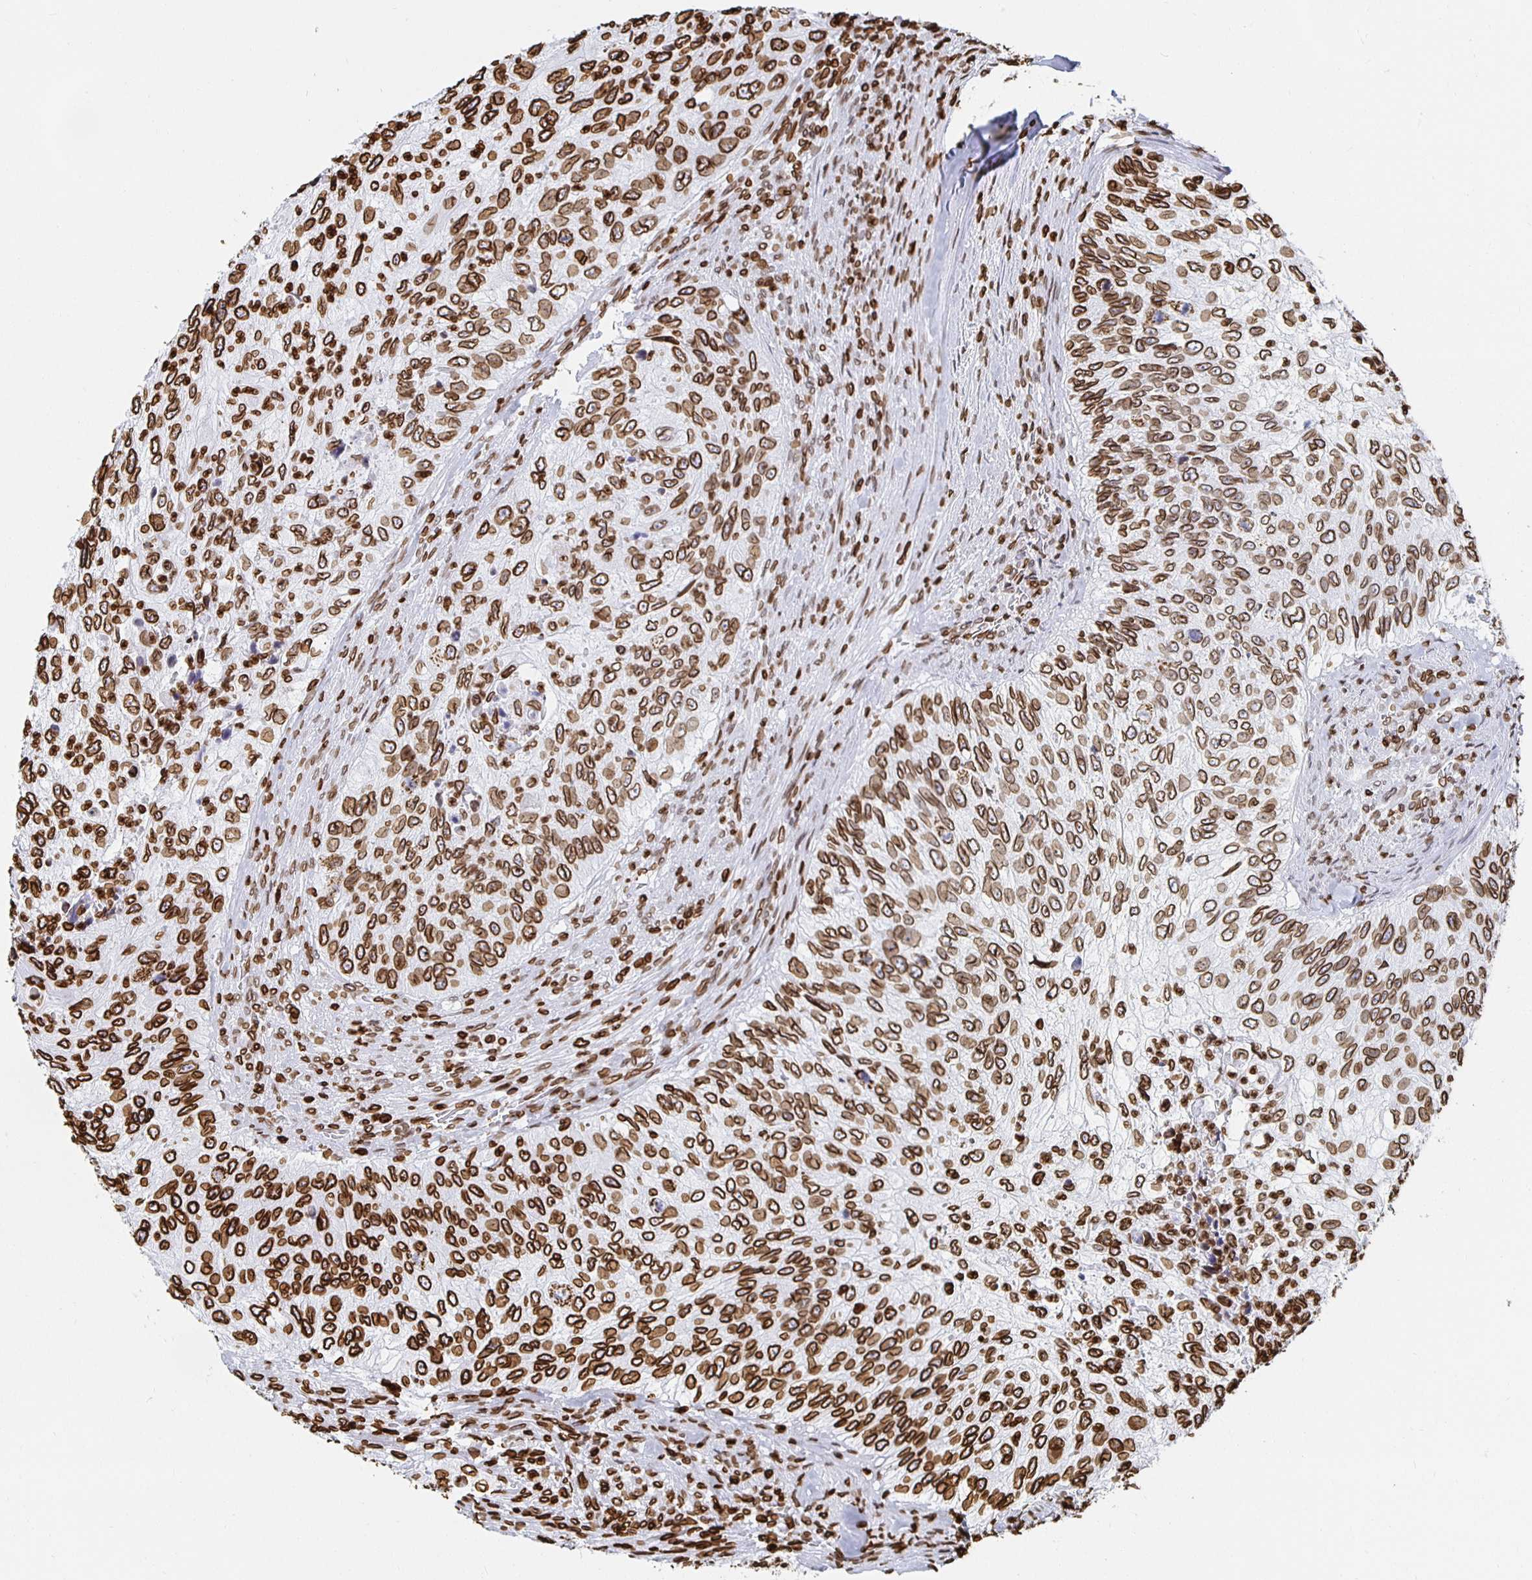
{"staining": {"intensity": "strong", "quantity": ">75%", "location": "cytoplasmic/membranous,nuclear"}, "tissue": "urothelial cancer", "cell_type": "Tumor cells", "image_type": "cancer", "snomed": [{"axis": "morphology", "description": "Urothelial carcinoma, High grade"}, {"axis": "topography", "description": "Urinary bladder"}], "caption": "Protein expression analysis of human urothelial cancer reveals strong cytoplasmic/membranous and nuclear positivity in about >75% of tumor cells.", "gene": "LMNB1", "patient": {"sex": "female", "age": 60}}